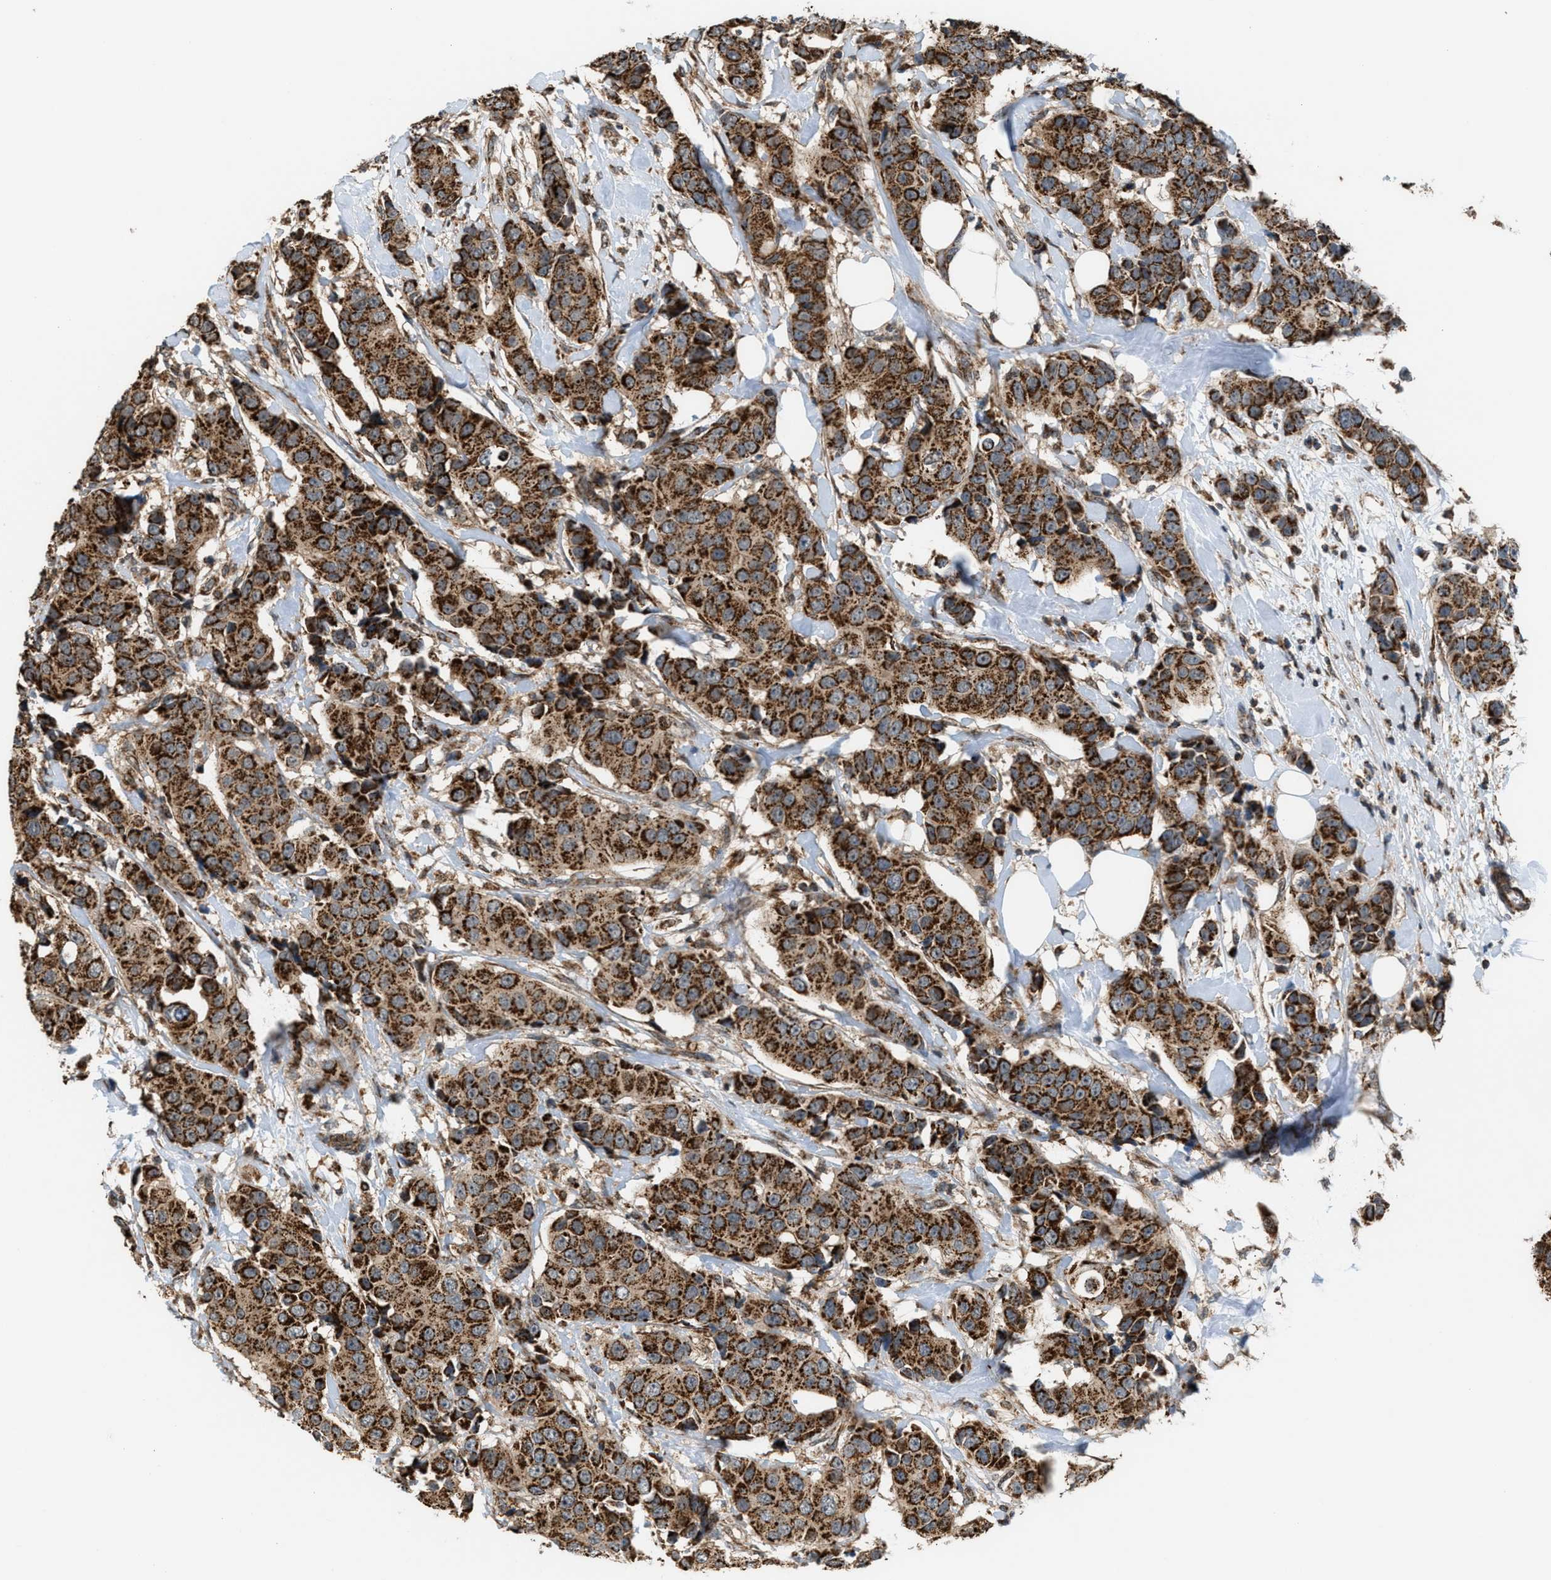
{"staining": {"intensity": "strong", "quantity": ">75%", "location": "cytoplasmic/membranous"}, "tissue": "breast cancer", "cell_type": "Tumor cells", "image_type": "cancer", "snomed": [{"axis": "morphology", "description": "Normal tissue, NOS"}, {"axis": "morphology", "description": "Duct carcinoma"}, {"axis": "topography", "description": "Breast"}], "caption": "DAB immunohistochemical staining of breast cancer (invasive ductal carcinoma) reveals strong cytoplasmic/membranous protein staining in approximately >75% of tumor cells.", "gene": "SGSM2", "patient": {"sex": "female", "age": 39}}